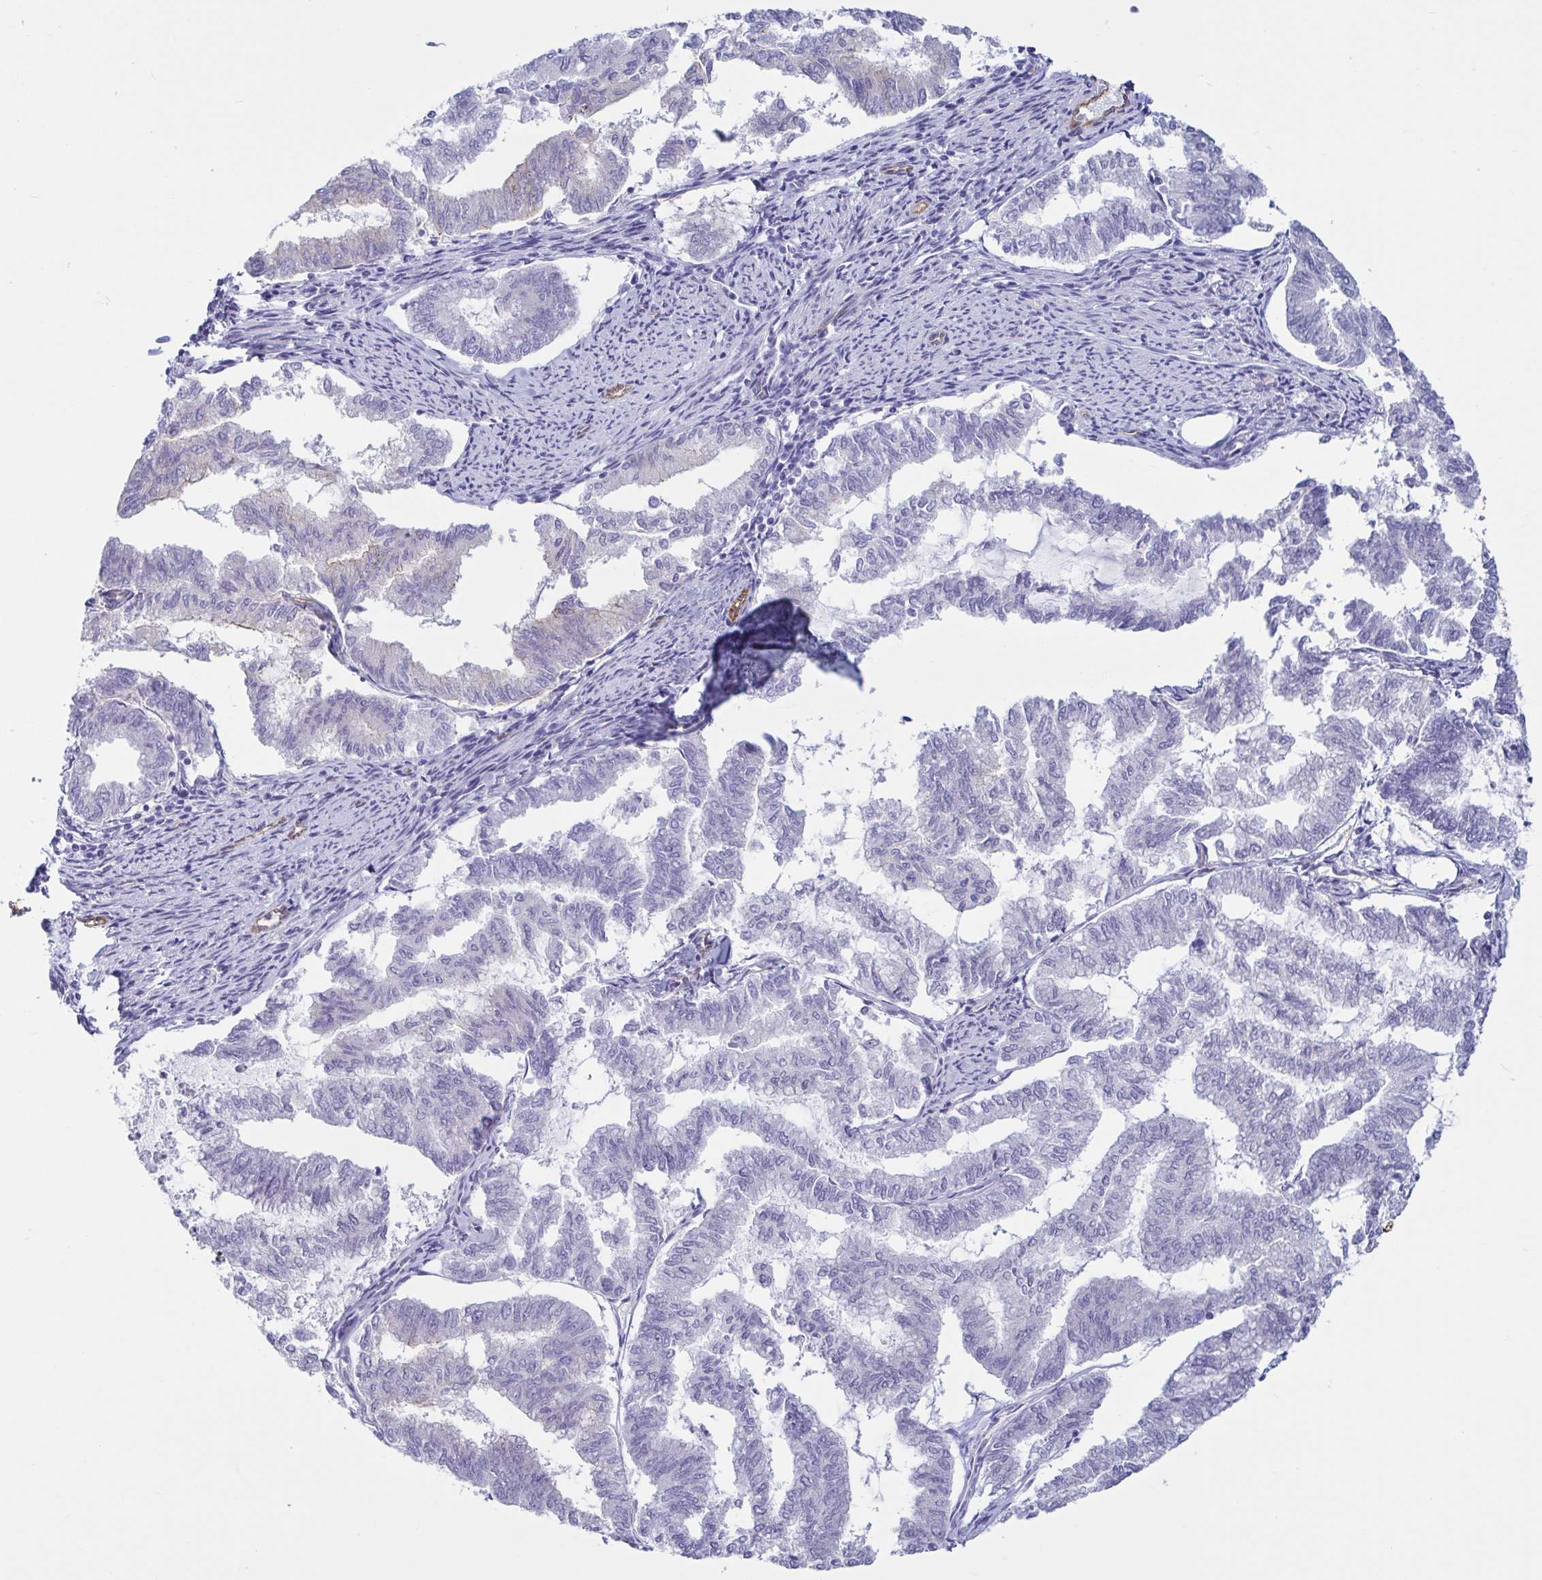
{"staining": {"intensity": "negative", "quantity": "none", "location": "none"}, "tissue": "endometrial cancer", "cell_type": "Tumor cells", "image_type": "cancer", "snomed": [{"axis": "morphology", "description": "Adenocarcinoma, NOS"}, {"axis": "topography", "description": "Endometrium"}], "caption": "An immunohistochemistry (IHC) histopathology image of adenocarcinoma (endometrial) is shown. There is no staining in tumor cells of adenocarcinoma (endometrial).", "gene": "TNNI2", "patient": {"sex": "female", "age": 79}}